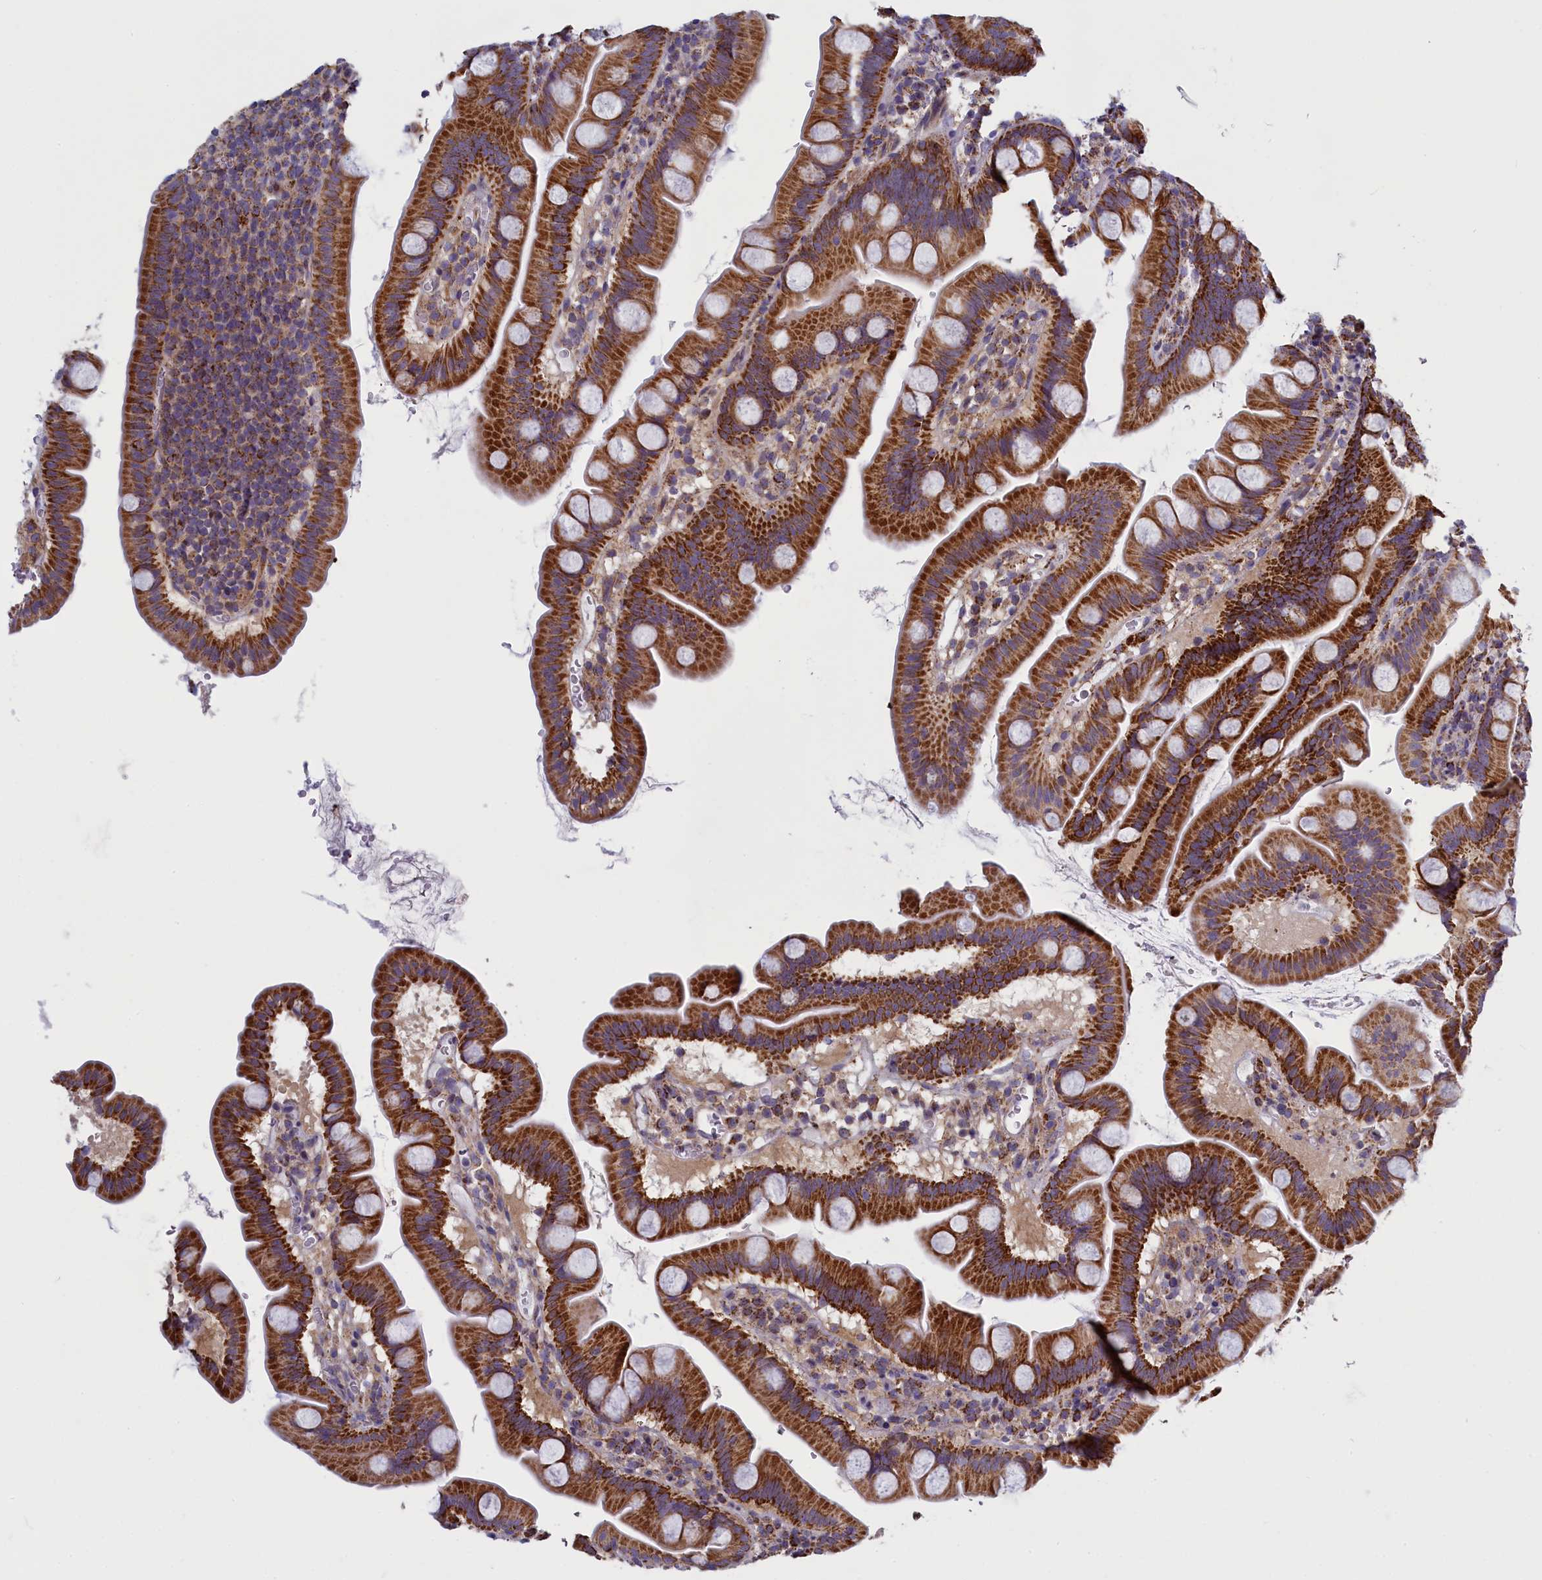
{"staining": {"intensity": "strong", "quantity": ">75%", "location": "cytoplasmic/membranous"}, "tissue": "small intestine", "cell_type": "Glandular cells", "image_type": "normal", "snomed": [{"axis": "morphology", "description": "Normal tissue, NOS"}, {"axis": "topography", "description": "Small intestine"}], "caption": "Small intestine was stained to show a protein in brown. There is high levels of strong cytoplasmic/membranous positivity in about >75% of glandular cells.", "gene": "IFT122", "patient": {"sex": "female", "age": 68}}